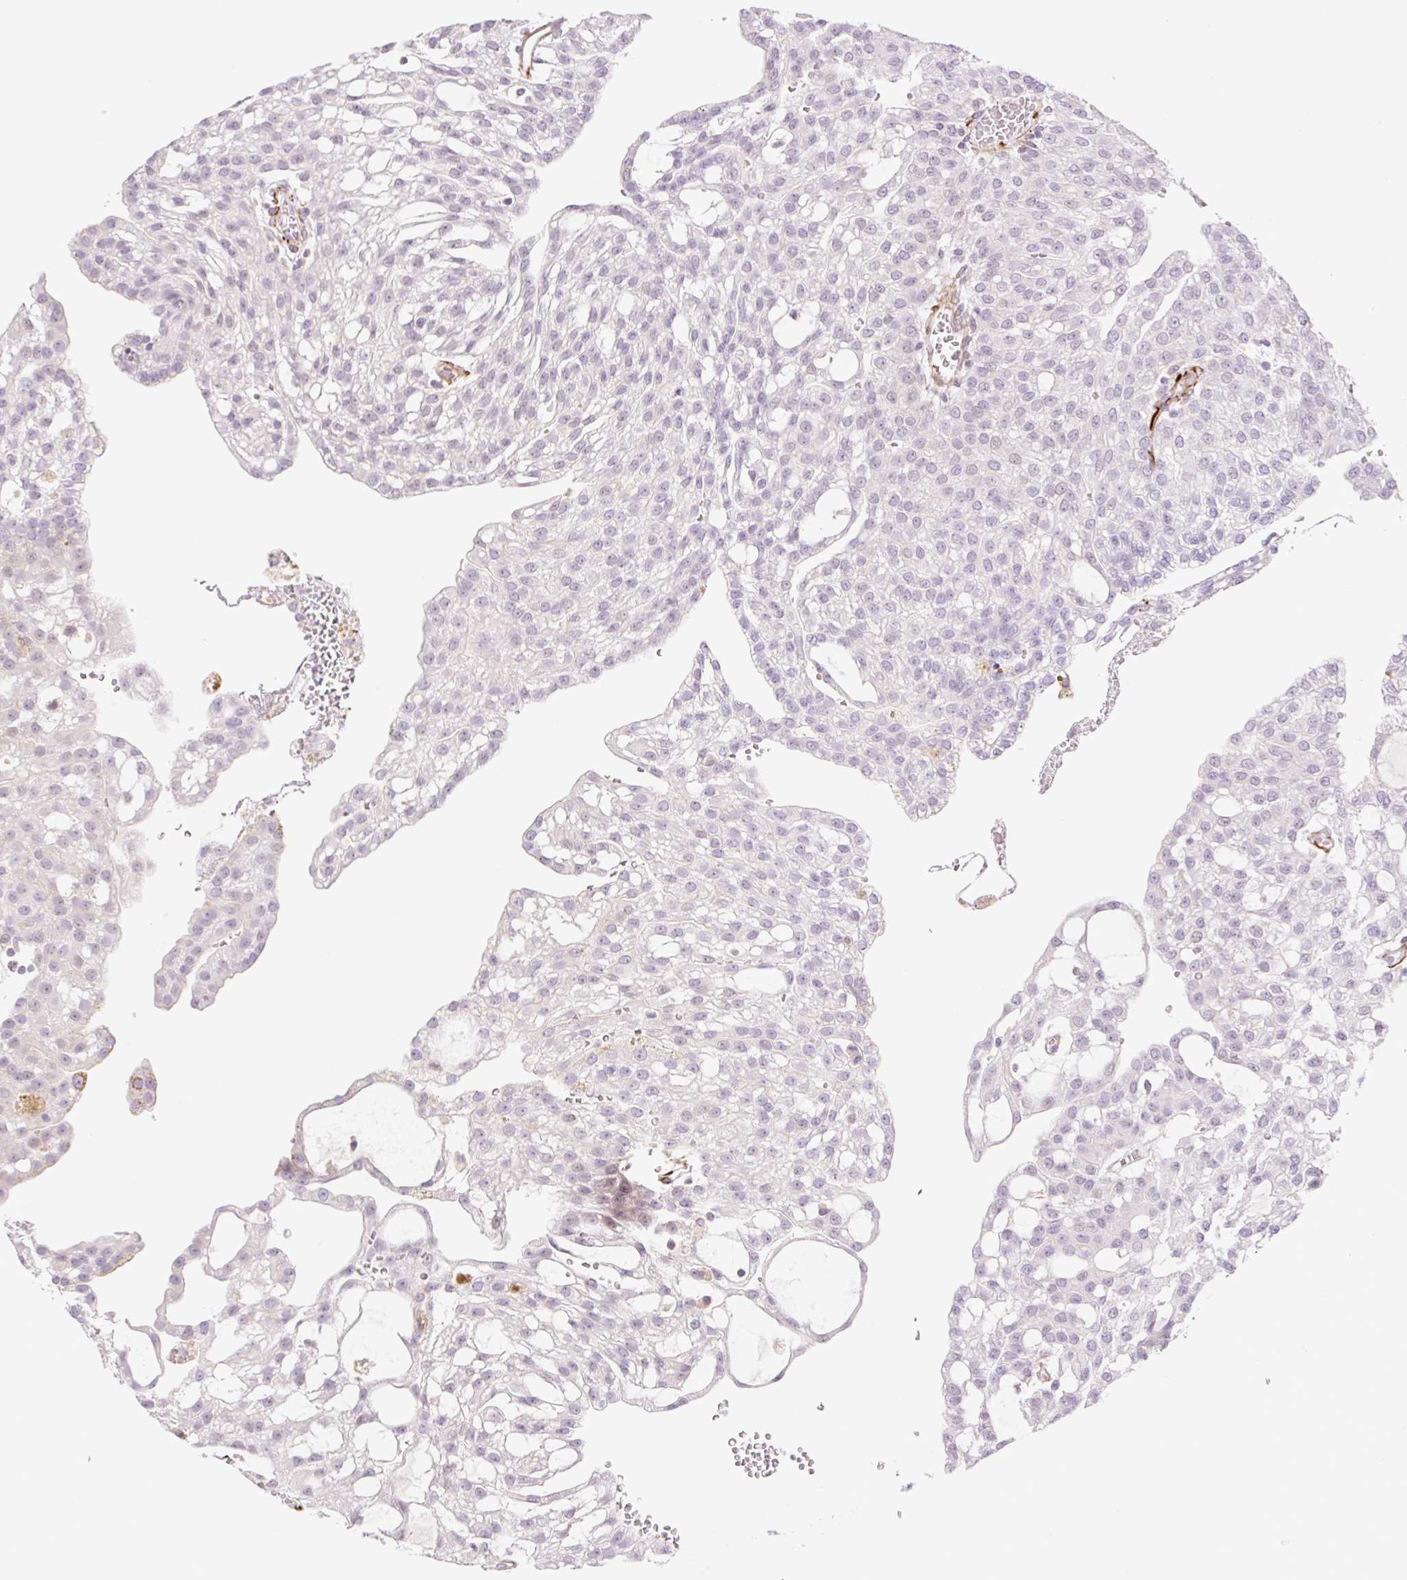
{"staining": {"intensity": "negative", "quantity": "none", "location": "none"}, "tissue": "renal cancer", "cell_type": "Tumor cells", "image_type": "cancer", "snomed": [{"axis": "morphology", "description": "Adenocarcinoma, NOS"}, {"axis": "topography", "description": "Kidney"}], "caption": "IHC micrograph of neoplastic tissue: renal adenocarcinoma stained with DAB (3,3'-diaminobenzidine) demonstrates no significant protein expression in tumor cells.", "gene": "ZFYVE21", "patient": {"sex": "male", "age": 63}}